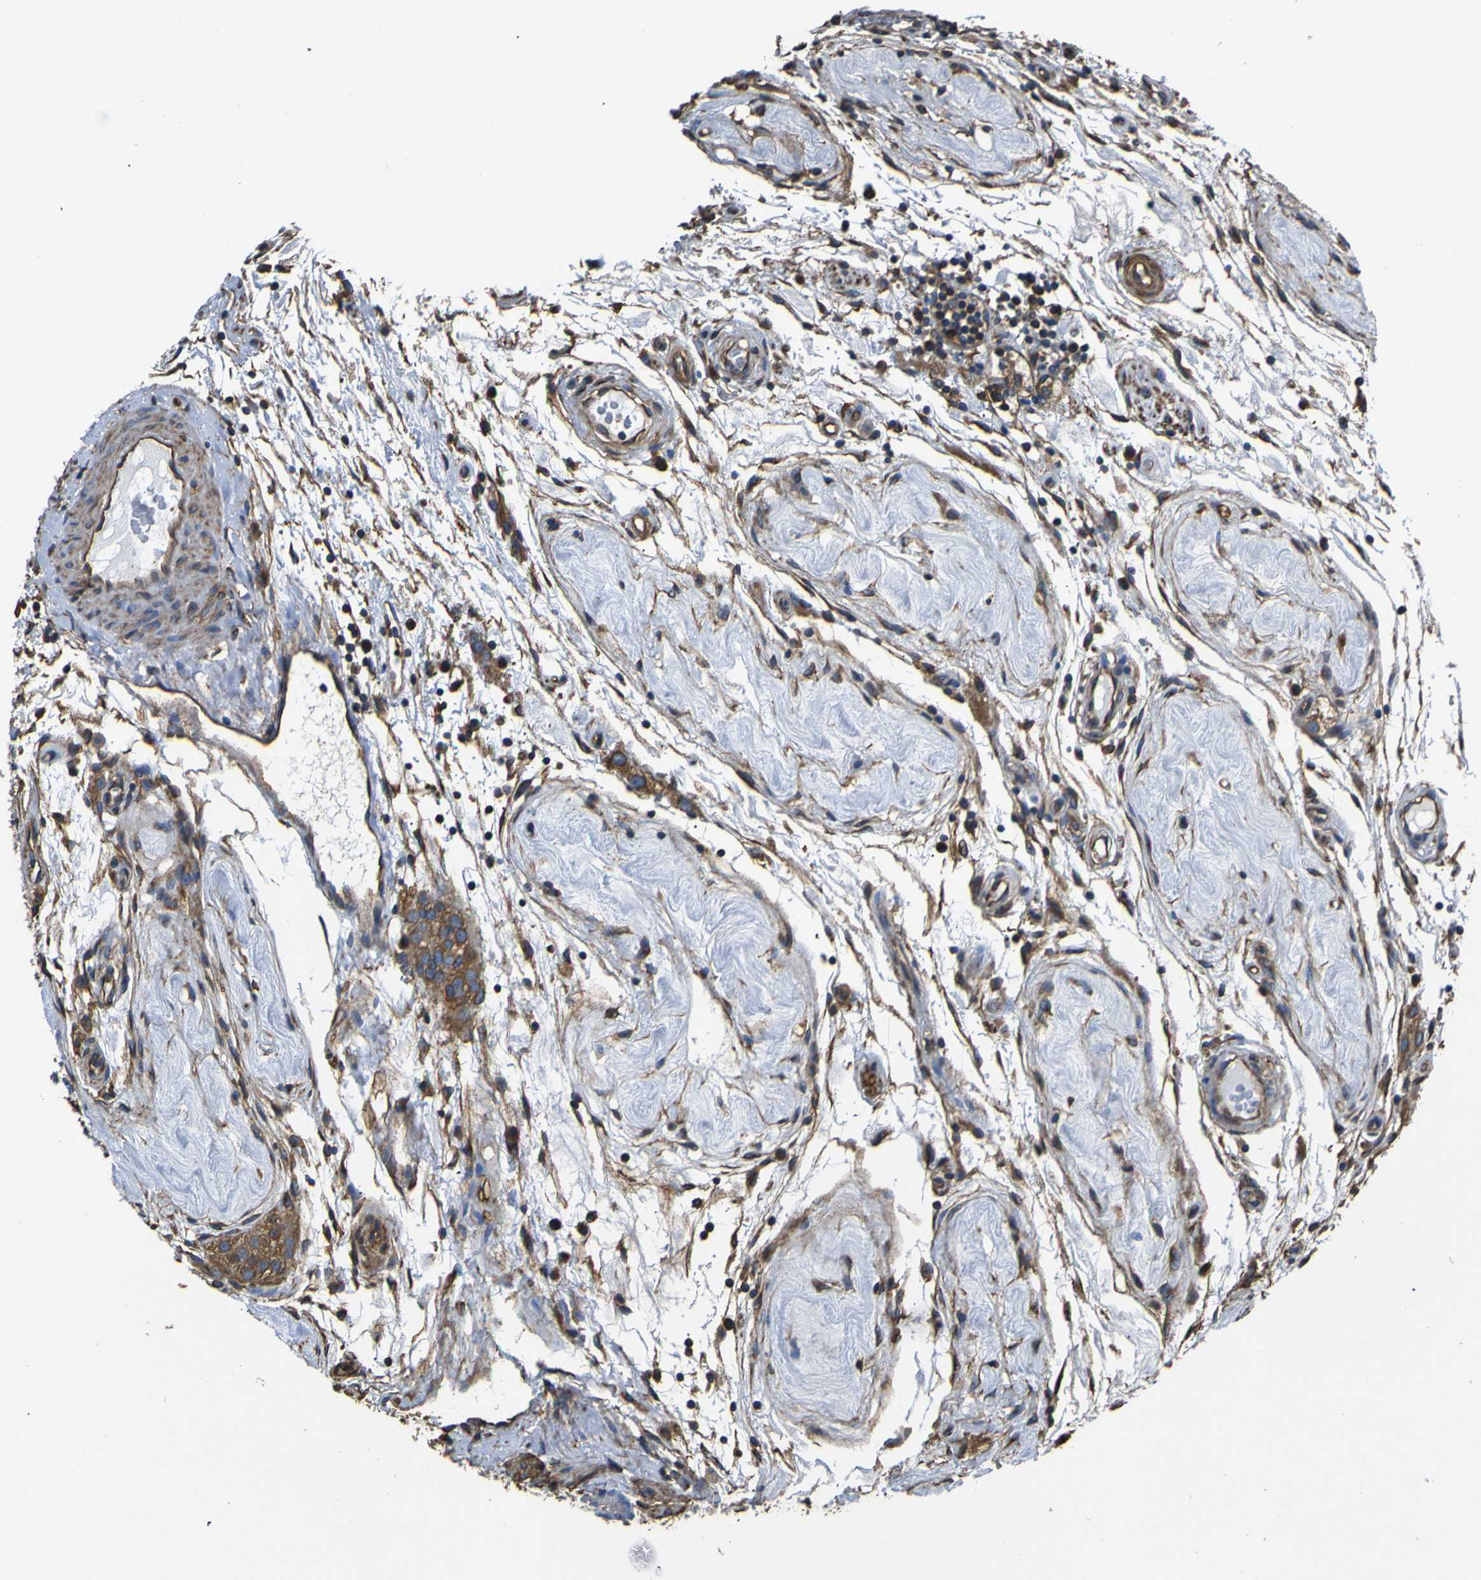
{"staining": {"intensity": "strong", "quantity": ">75%", "location": "cytoplasmic/membranous"}, "tissue": "testis cancer", "cell_type": "Tumor cells", "image_type": "cancer", "snomed": [{"axis": "morphology", "description": "Seminoma, NOS"}, {"axis": "topography", "description": "Testis"}], "caption": "Immunohistochemistry (IHC) of human testis cancer demonstrates high levels of strong cytoplasmic/membranous expression in approximately >75% of tumor cells.", "gene": "TUBB", "patient": {"sex": "male", "age": 43}}